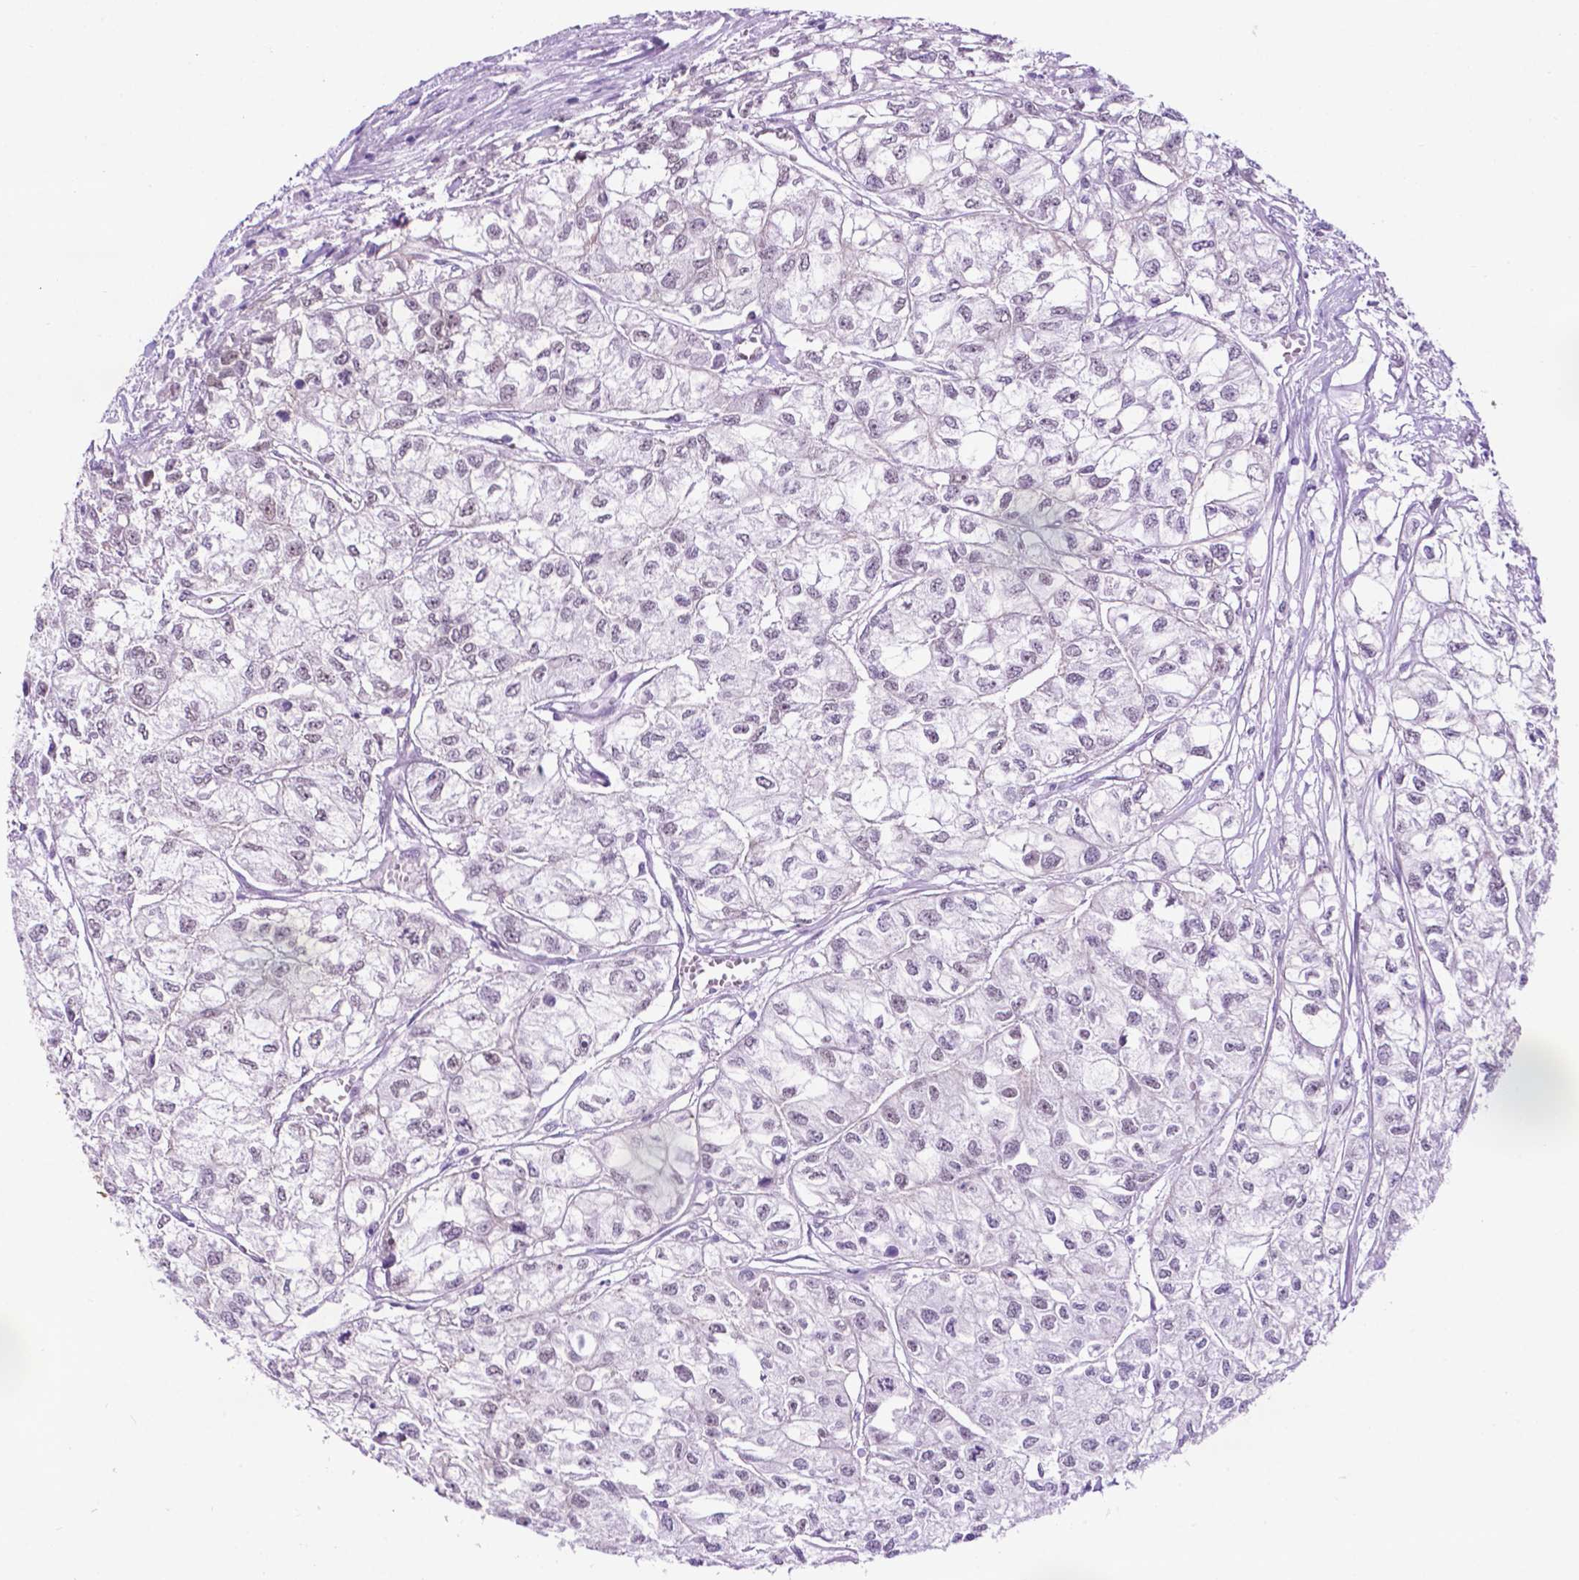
{"staining": {"intensity": "negative", "quantity": "none", "location": "none"}, "tissue": "renal cancer", "cell_type": "Tumor cells", "image_type": "cancer", "snomed": [{"axis": "morphology", "description": "Adenocarcinoma, NOS"}, {"axis": "topography", "description": "Kidney"}], "caption": "Tumor cells are negative for protein expression in human adenocarcinoma (renal).", "gene": "TACSTD2", "patient": {"sex": "male", "age": 56}}